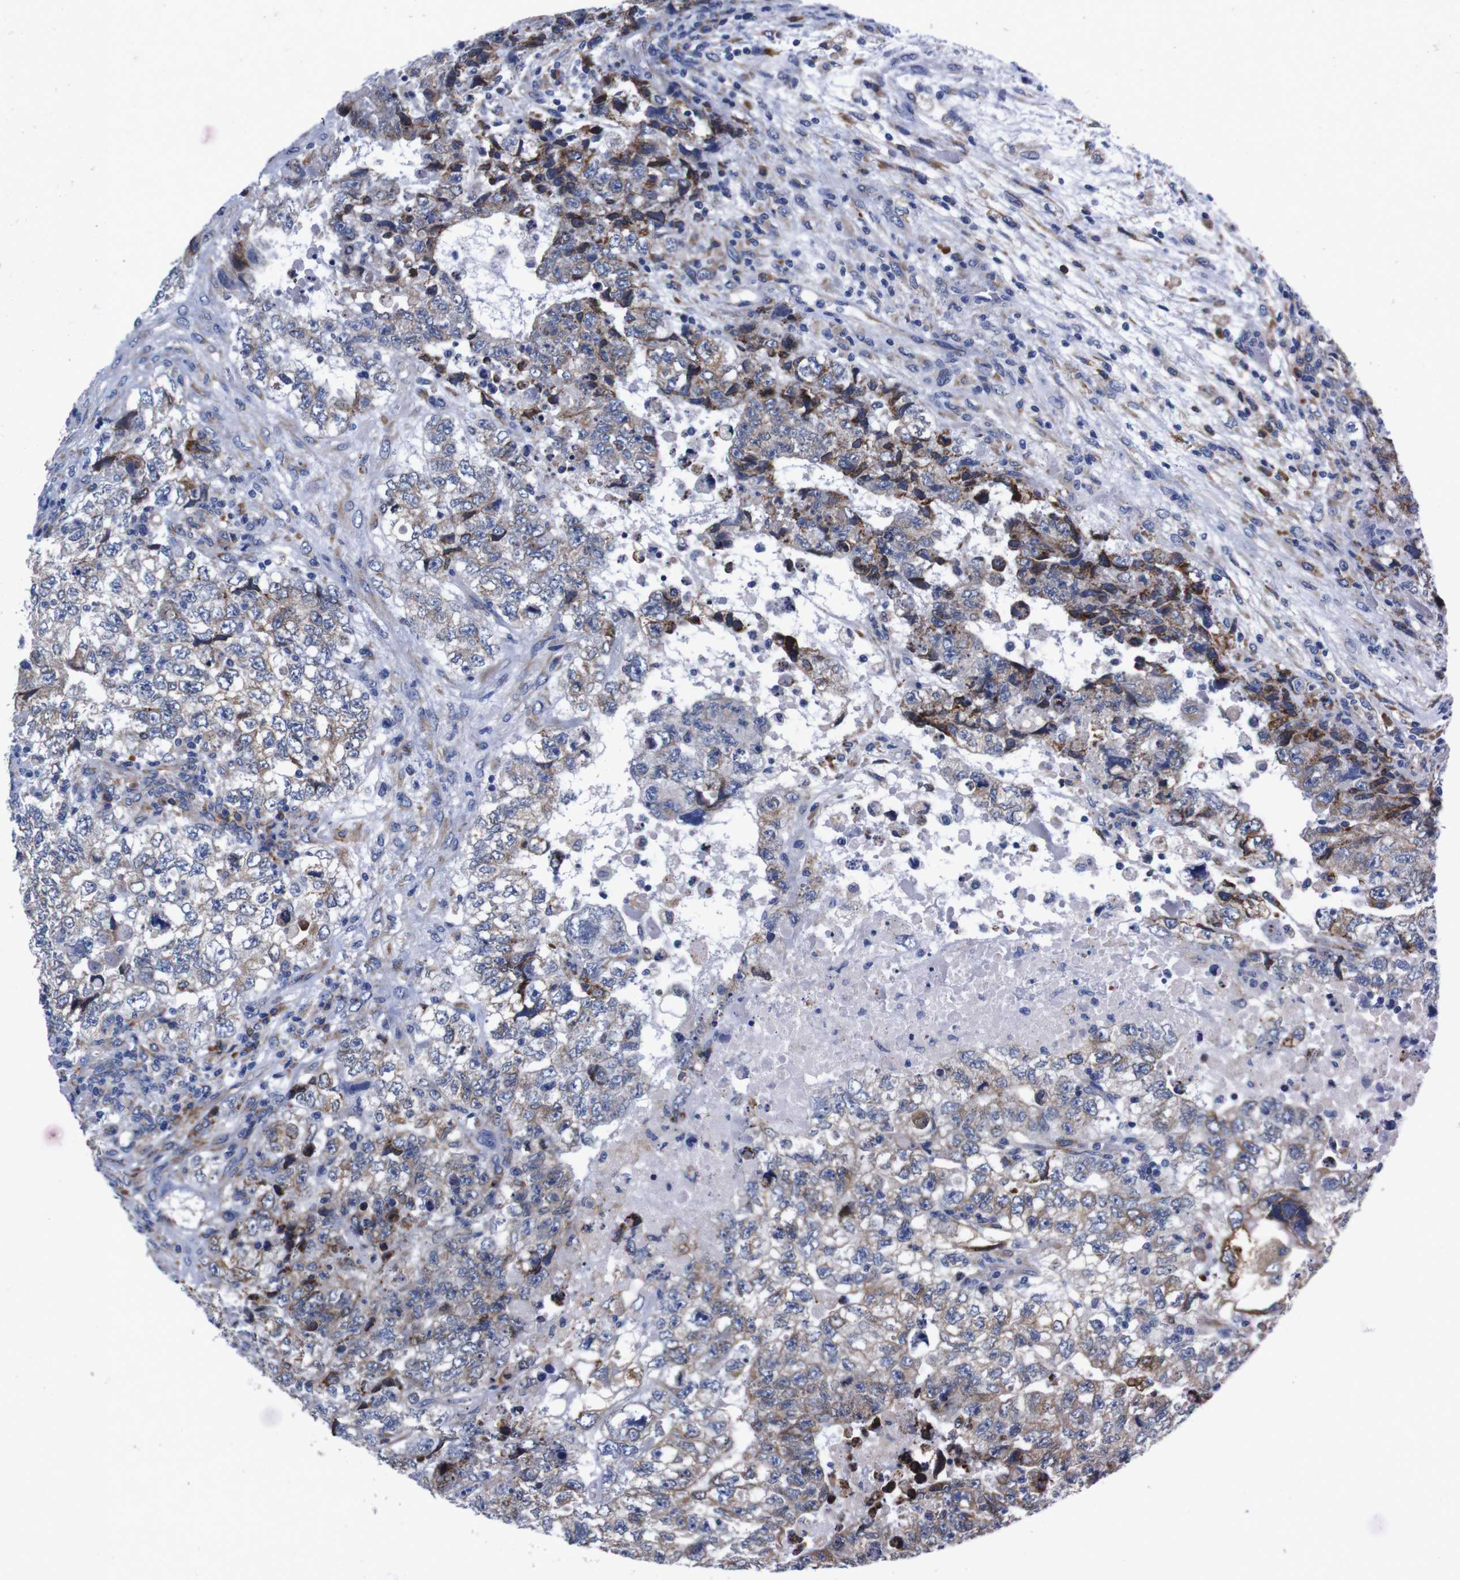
{"staining": {"intensity": "weak", "quantity": "<25%", "location": "cytoplasmic/membranous"}, "tissue": "testis cancer", "cell_type": "Tumor cells", "image_type": "cancer", "snomed": [{"axis": "morphology", "description": "Carcinoma, Embryonal, NOS"}, {"axis": "topography", "description": "Testis"}], "caption": "Testis cancer stained for a protein using immunohistochemistry reveals no staining tumor cells.", "gene": "NEBL", "patient": {"sex": "male", "age": 36}}